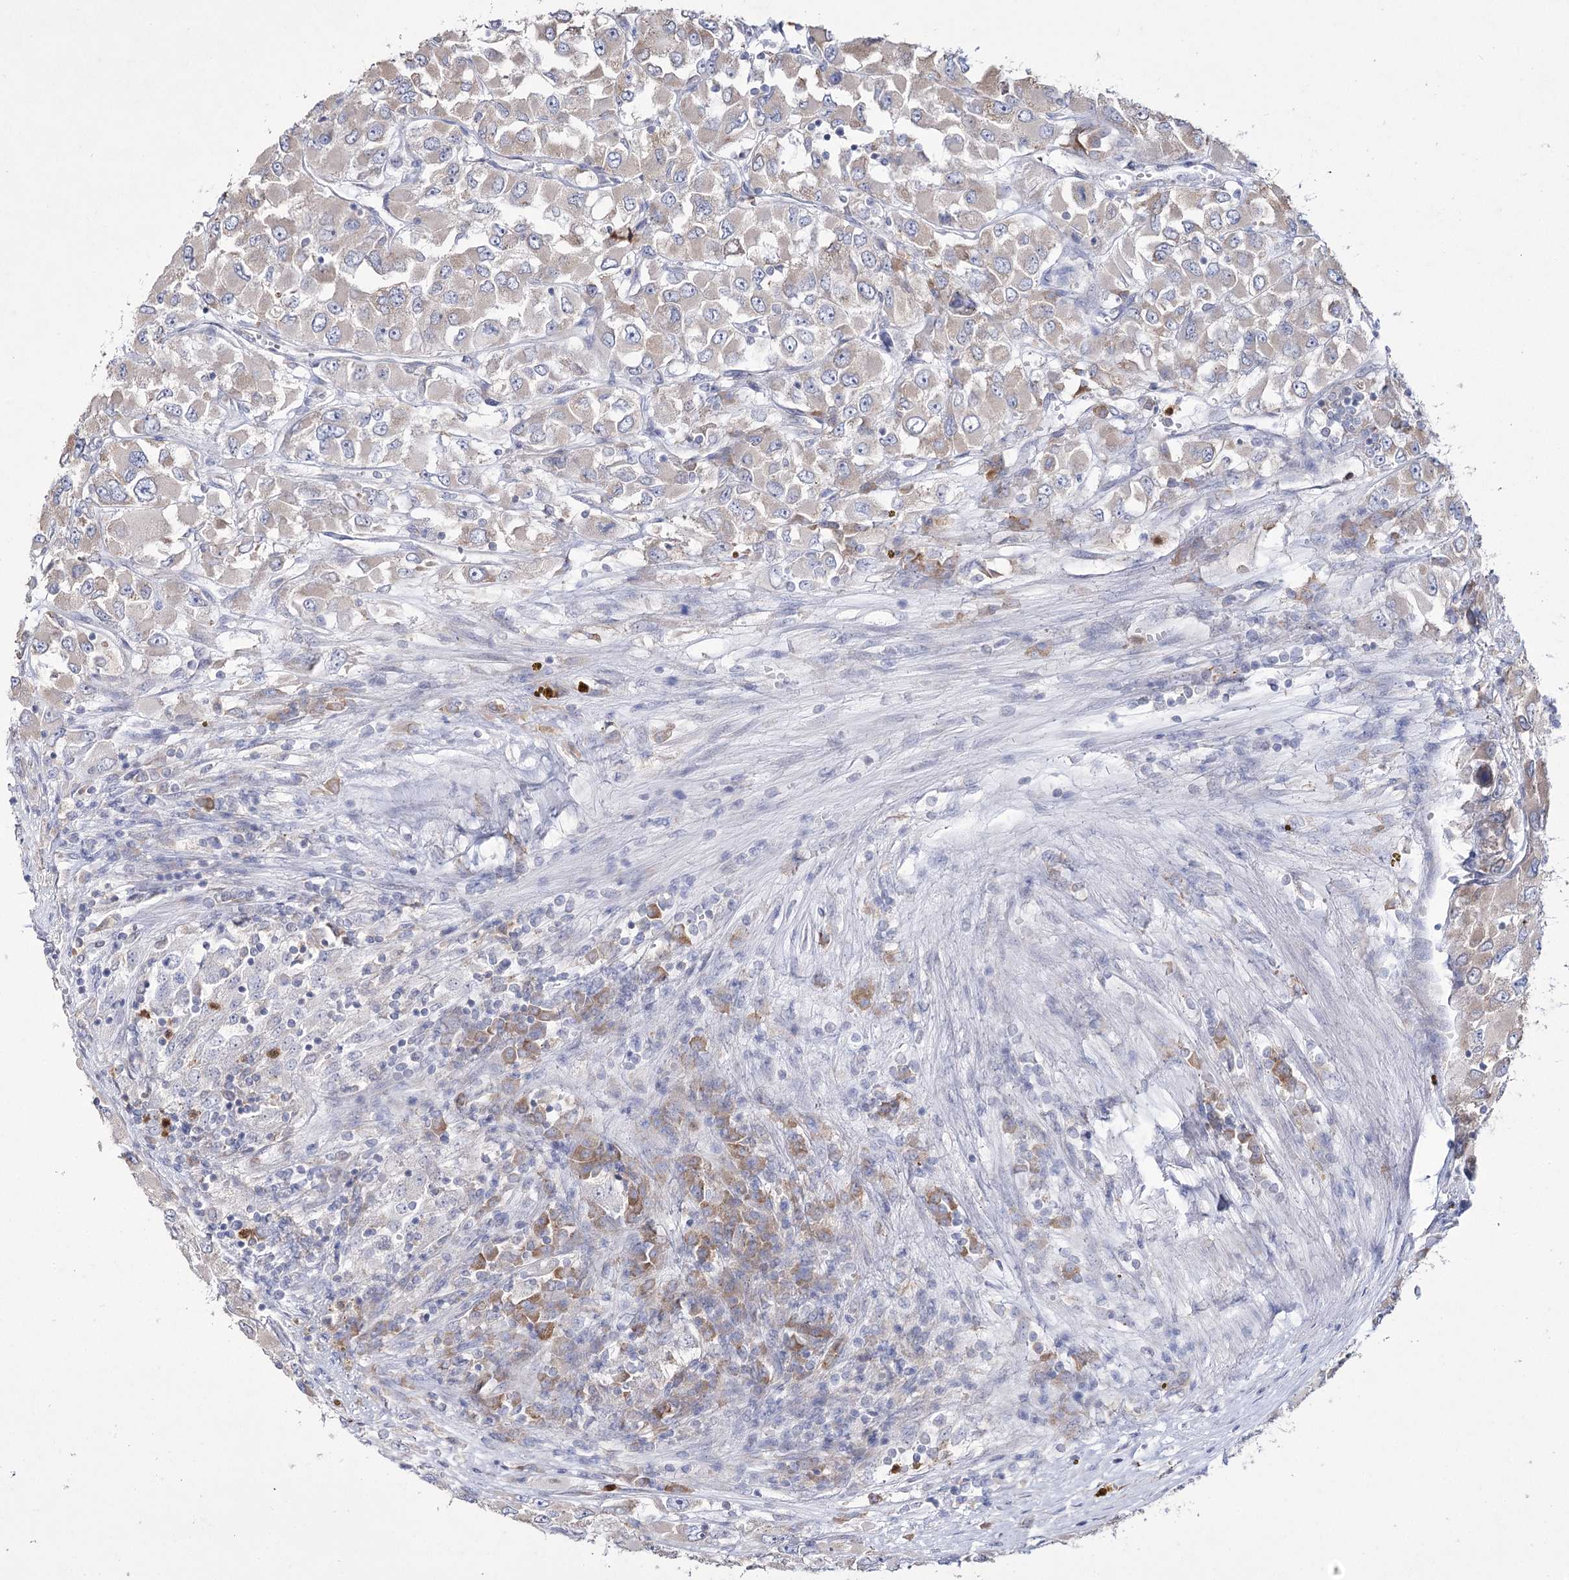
{"staining": {"intensity": "negative", "quantity": "none", "location": "none"}, "tissue": "renal cancer", "cell_type": "Tumor cells", "image_type": "cancer", "snomed": [{"axis": "morphology", "description": "Adenocarcinoma, NOS"}, {"axis": "topography", "description": "Kidney"}], "caption": "High power microscopy histopathology image of an IHC image of renal adenocarcinoma, revealing no significant expression in tumor cells. (DAB immunohistochemistry visualized using brightfield microscopy, high magnification).", "gene": "NIPAL4", "patient": {"sex": "female", "age": 52}}